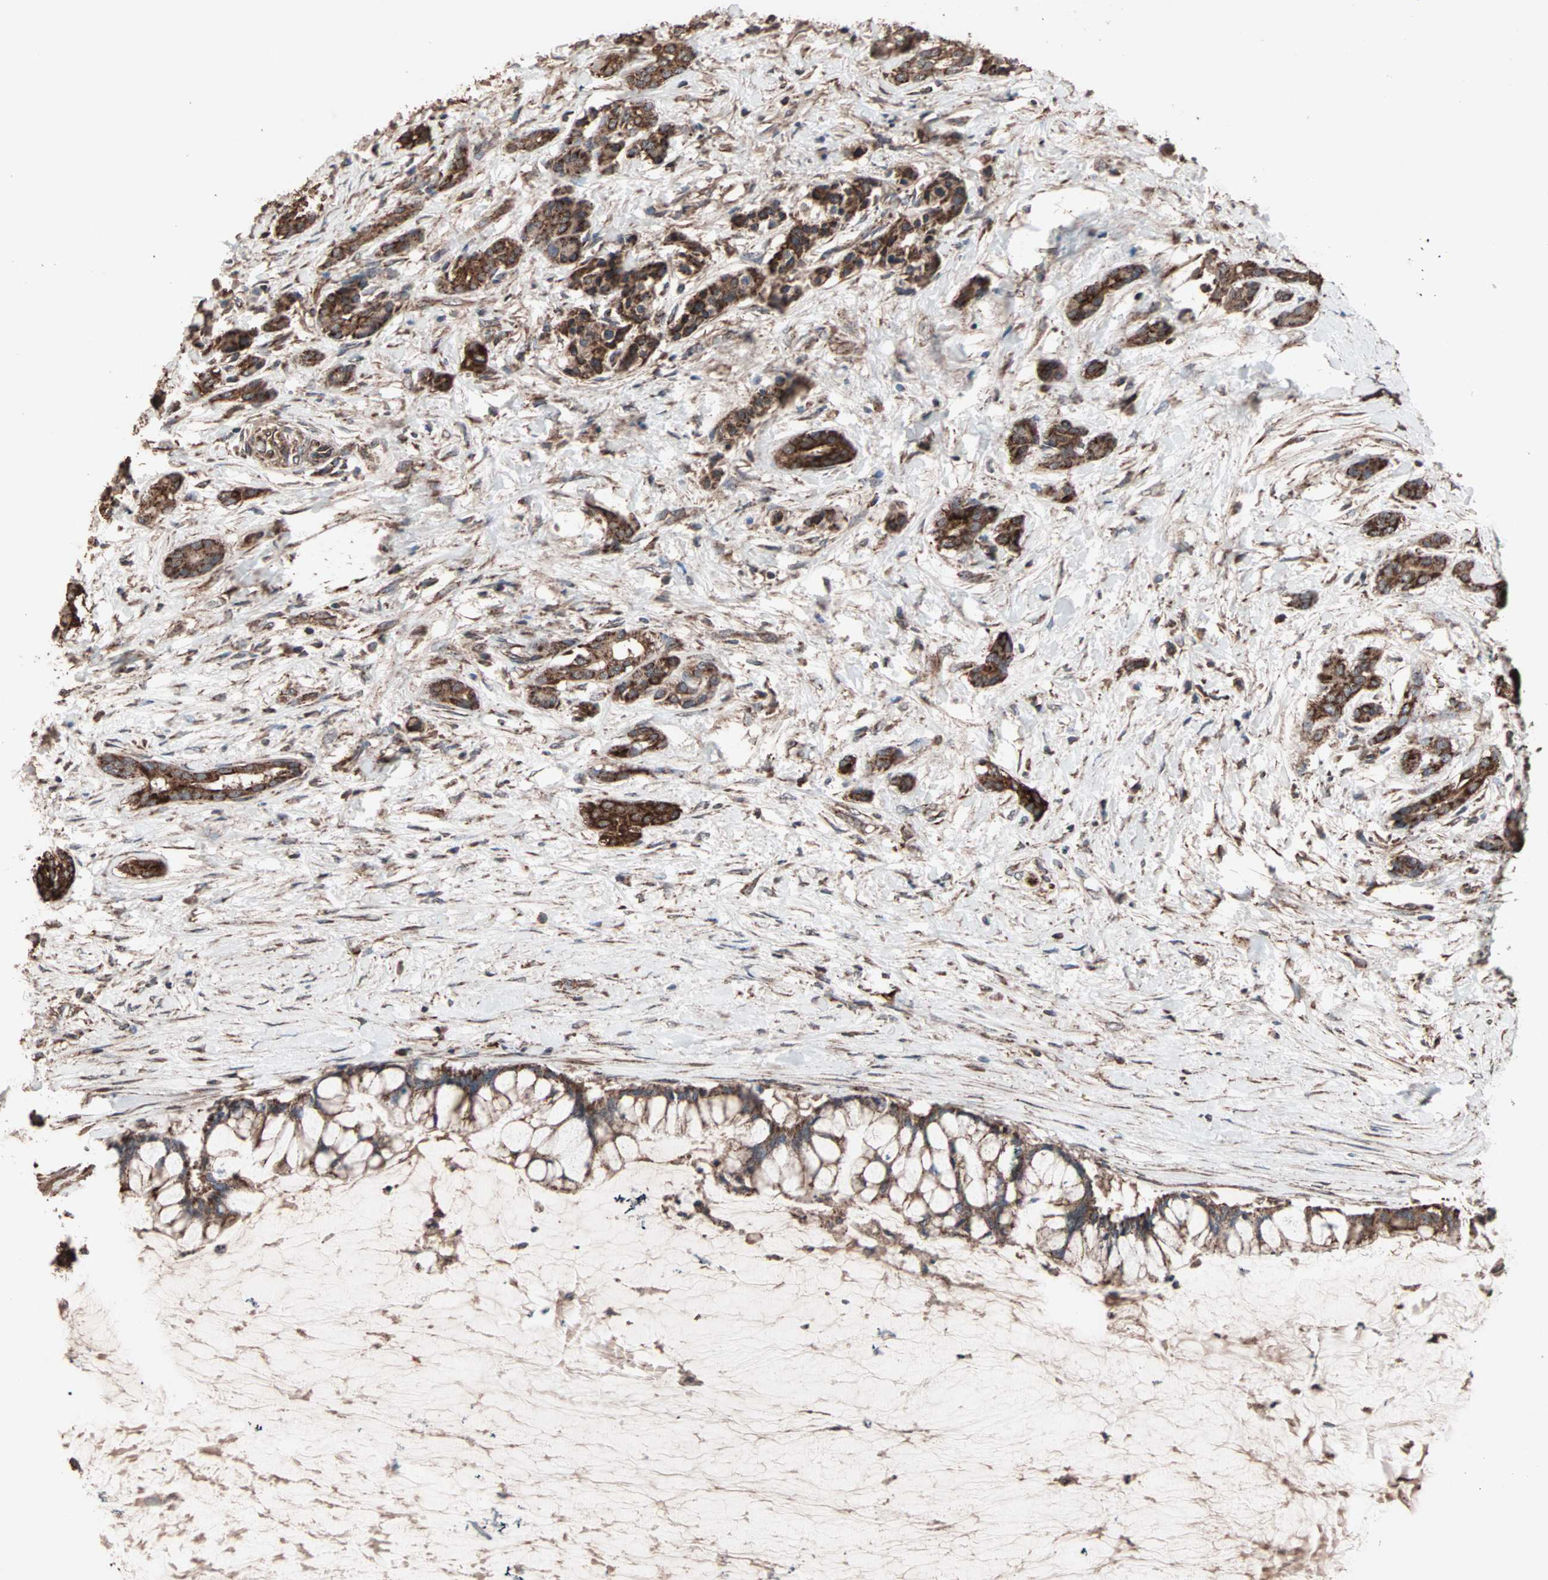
{"staining": {"intensity": "strong", "quantity": ">75%", "location": "cytoplasmic/membranous"}, "tissue": "pancreatic cancer", "cell_type": "Tumor cells", "image_type": "cancer", "snomed": [{"axis": "morphology", "description": "Adenocarcinoma, NOS"}, {"axis": "topography", "description": "Pancreas"}], "caption": "Protein expression analysis of human pancreatic adenocarcinoma reveals strong cytoplasmic/membranous positivity in approximately >75% of tumor cells.", "gene": "MRPL2", "patient": {"sex": "male", "age": 41}}